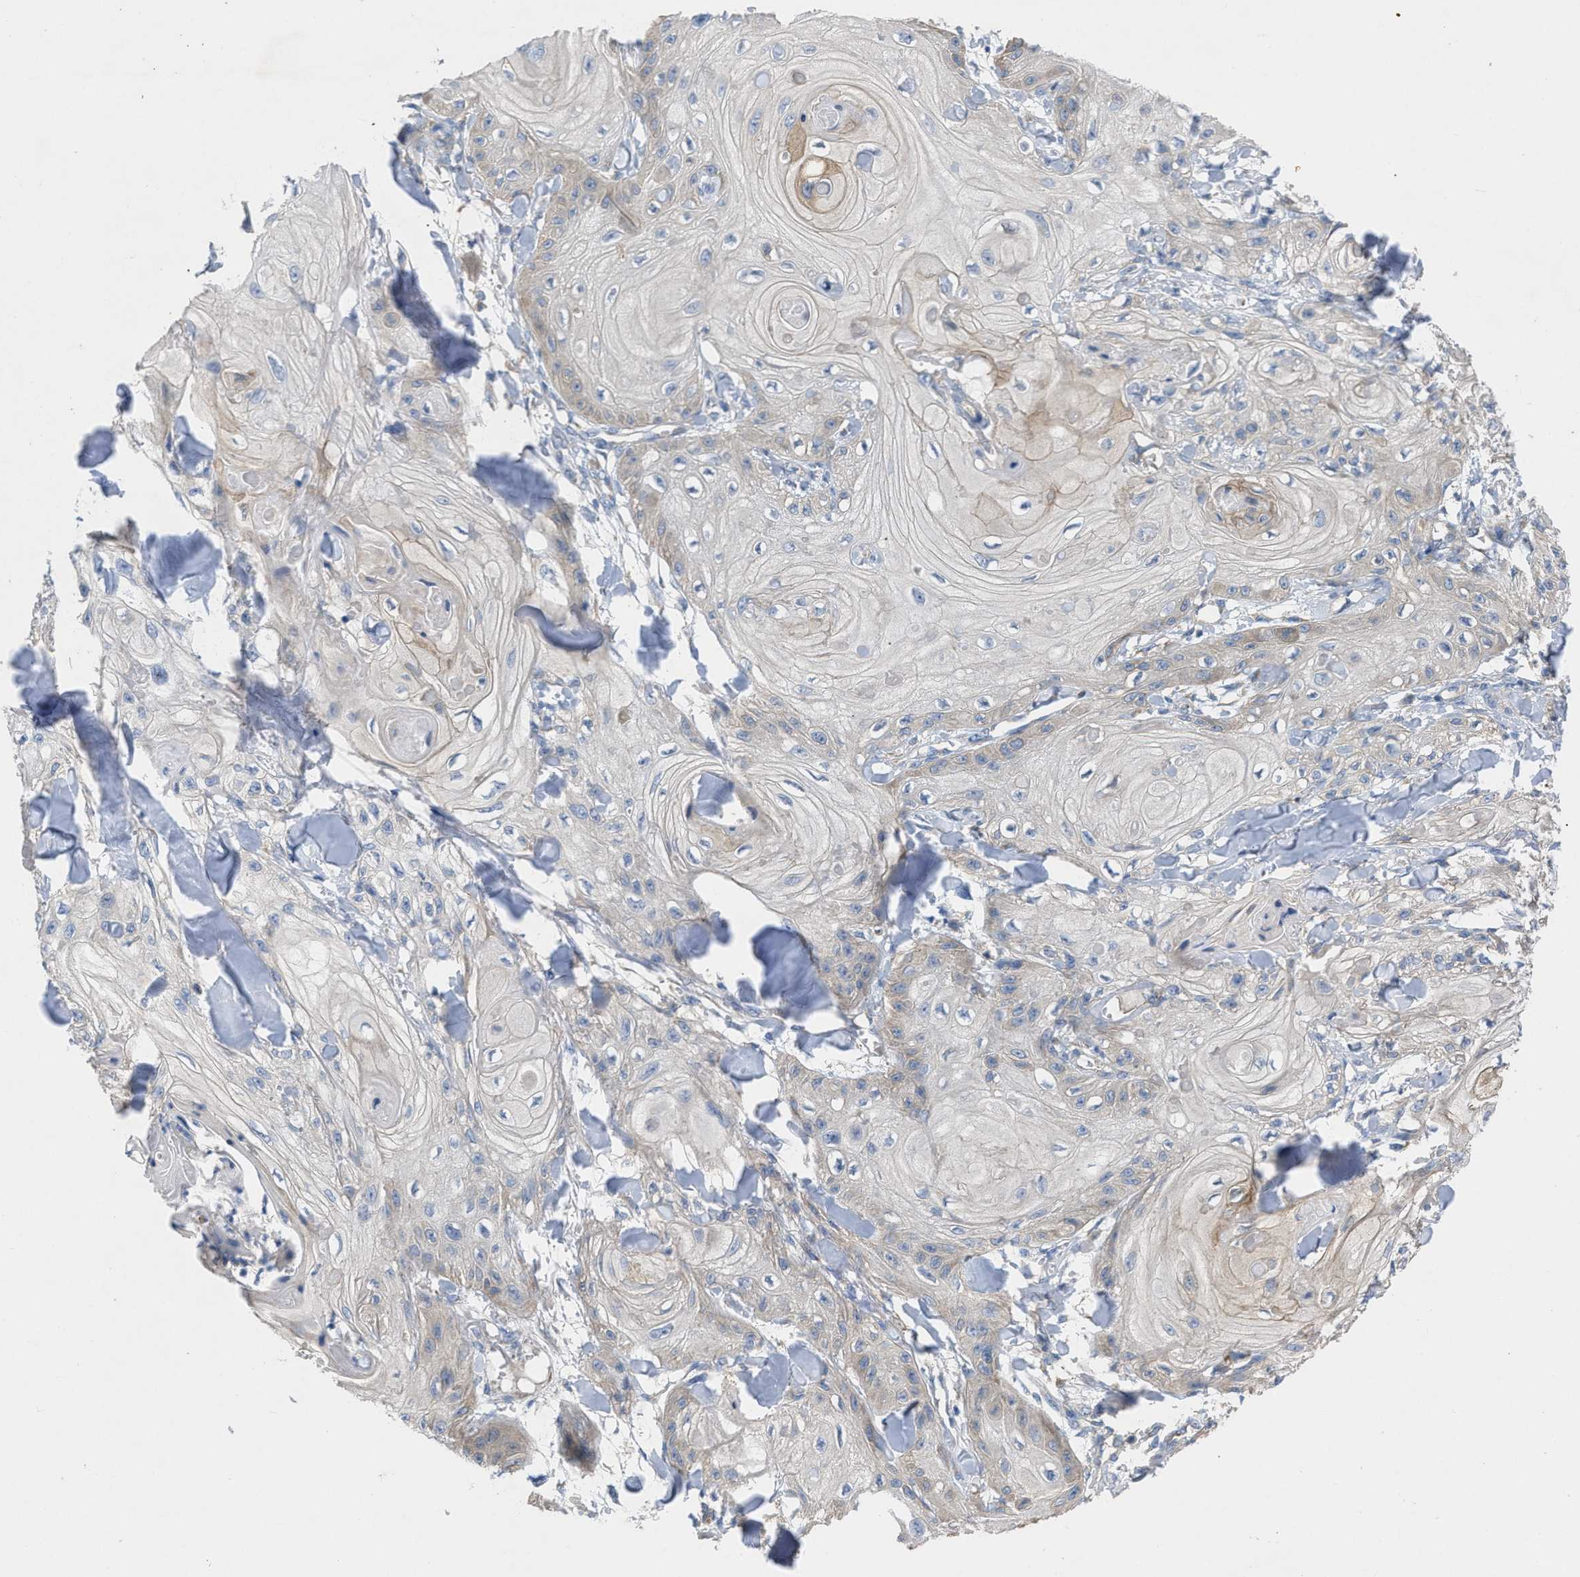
{"staining": {"intensity": "moderate", "quantity": "<25%", "location": "cytoplasmic/membranous"}, "tissue": "skin cancer", "cell_type": "Tumor cells", "image_type": "cancer", "snomed": [{"axis": "morphology", "description": "Squamous cell carcinoma, NOS"}, {"axis": "topography", "description": "Skin"}], "caption": "Tumor cells reveal low levels of moderate cytoplasmic/membranous expression in about <25% of cells in skin cancer (squamous cell carcinoma).", "gene": "TMEM131", "patient": {"sex": "male", "age": 74}}